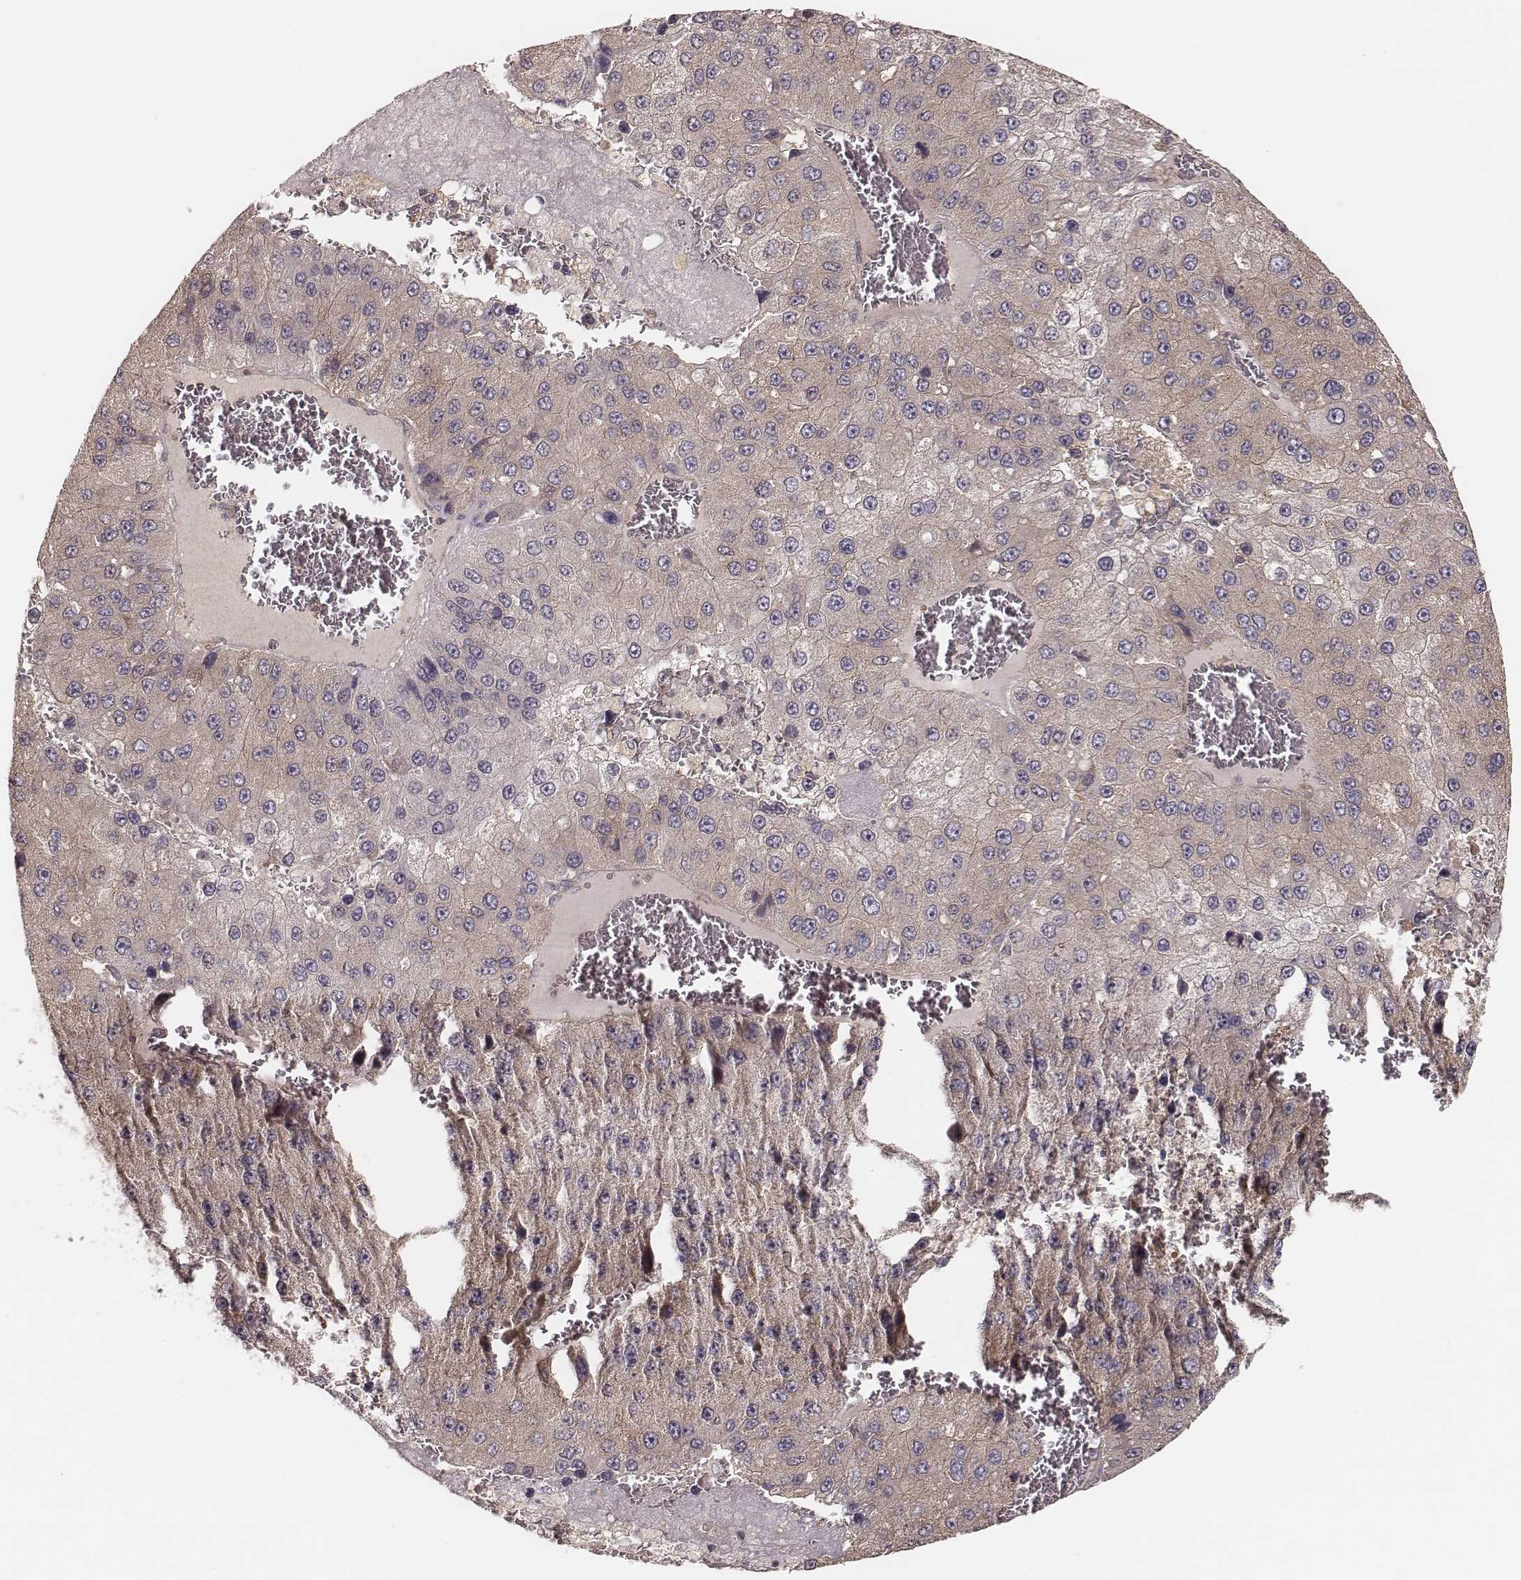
{"staining": {"intensity": "weak", "quantity": "25%-75%", "location": "cytoplasmic/membranous"}, "tissue": "liver cancer", "cell_type": "Tumor cells", "image_type": "cancer", "snomed": [{"axis": "morphology", "description": "Carcinoma, Hepatocellular, NOS"}, {"axis": "topography", "description": "Liver"}], "caption": "IHC (DAB (3,3'-diaminobenzidine)) staining of human liver hepatocellular carcinoma reveals weak cytoplasmic/membranous protein staining in about 25%-75% of tumor cells.", "gene": "CARS1", "patient": {"sex": "female", "age": 73}}